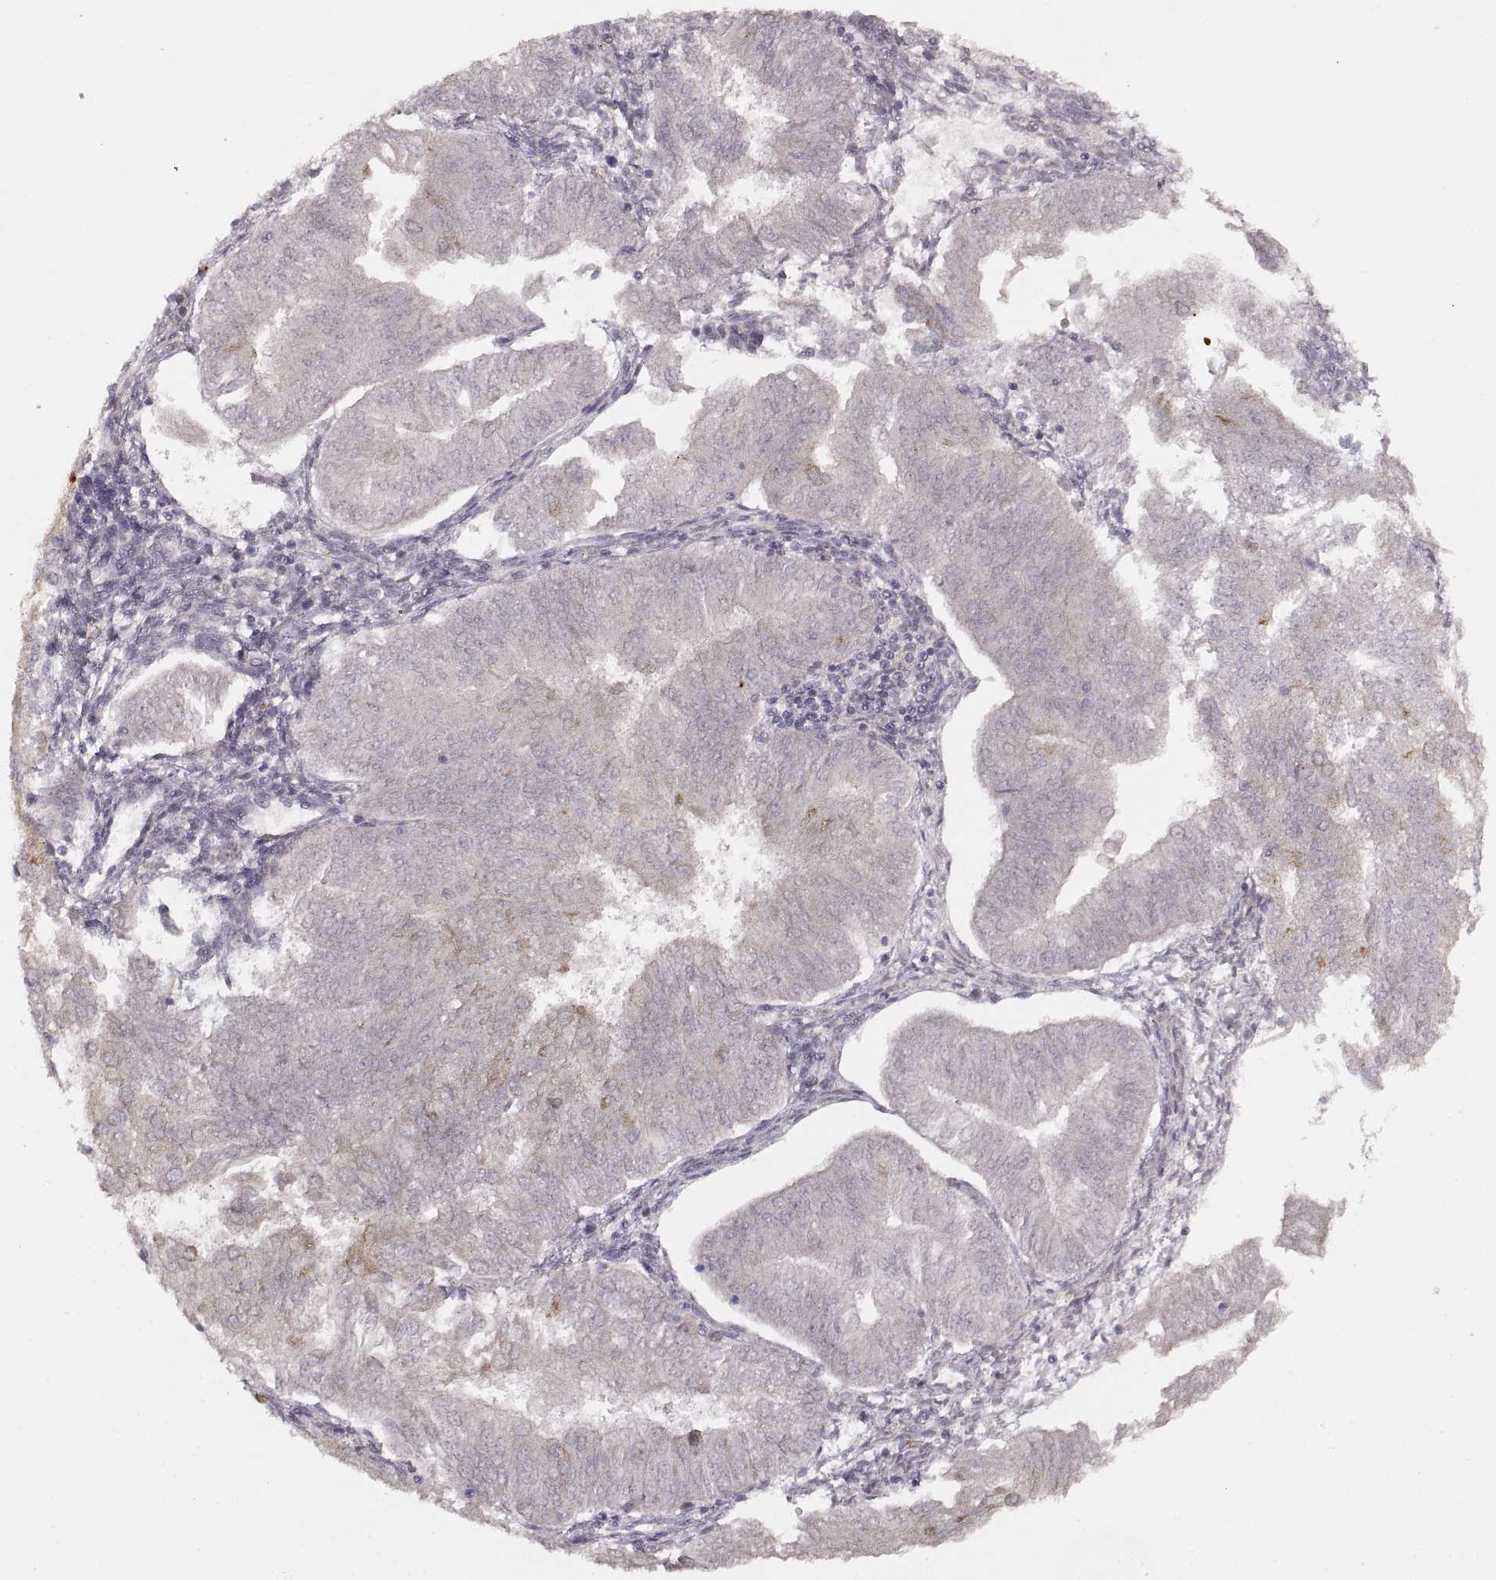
{"staining": {"intensity": "negative", "quantity": "none", "location": "none"}, "tissue": "endometrial cancer", "cell_type": "Tumor cells", "image_type": "cancer", "snomed": [{"axis": "morphology", "description": "Adenocarcinoma, NOS"}, {"axis": "topography", "description": "Endometrium"}], "caption": "Endometrial cancer stained for a protein using IHC reveals no positivity tumor cells.", "gene": "LAMC2", "patient": {"sex": "female", "age": 53}}